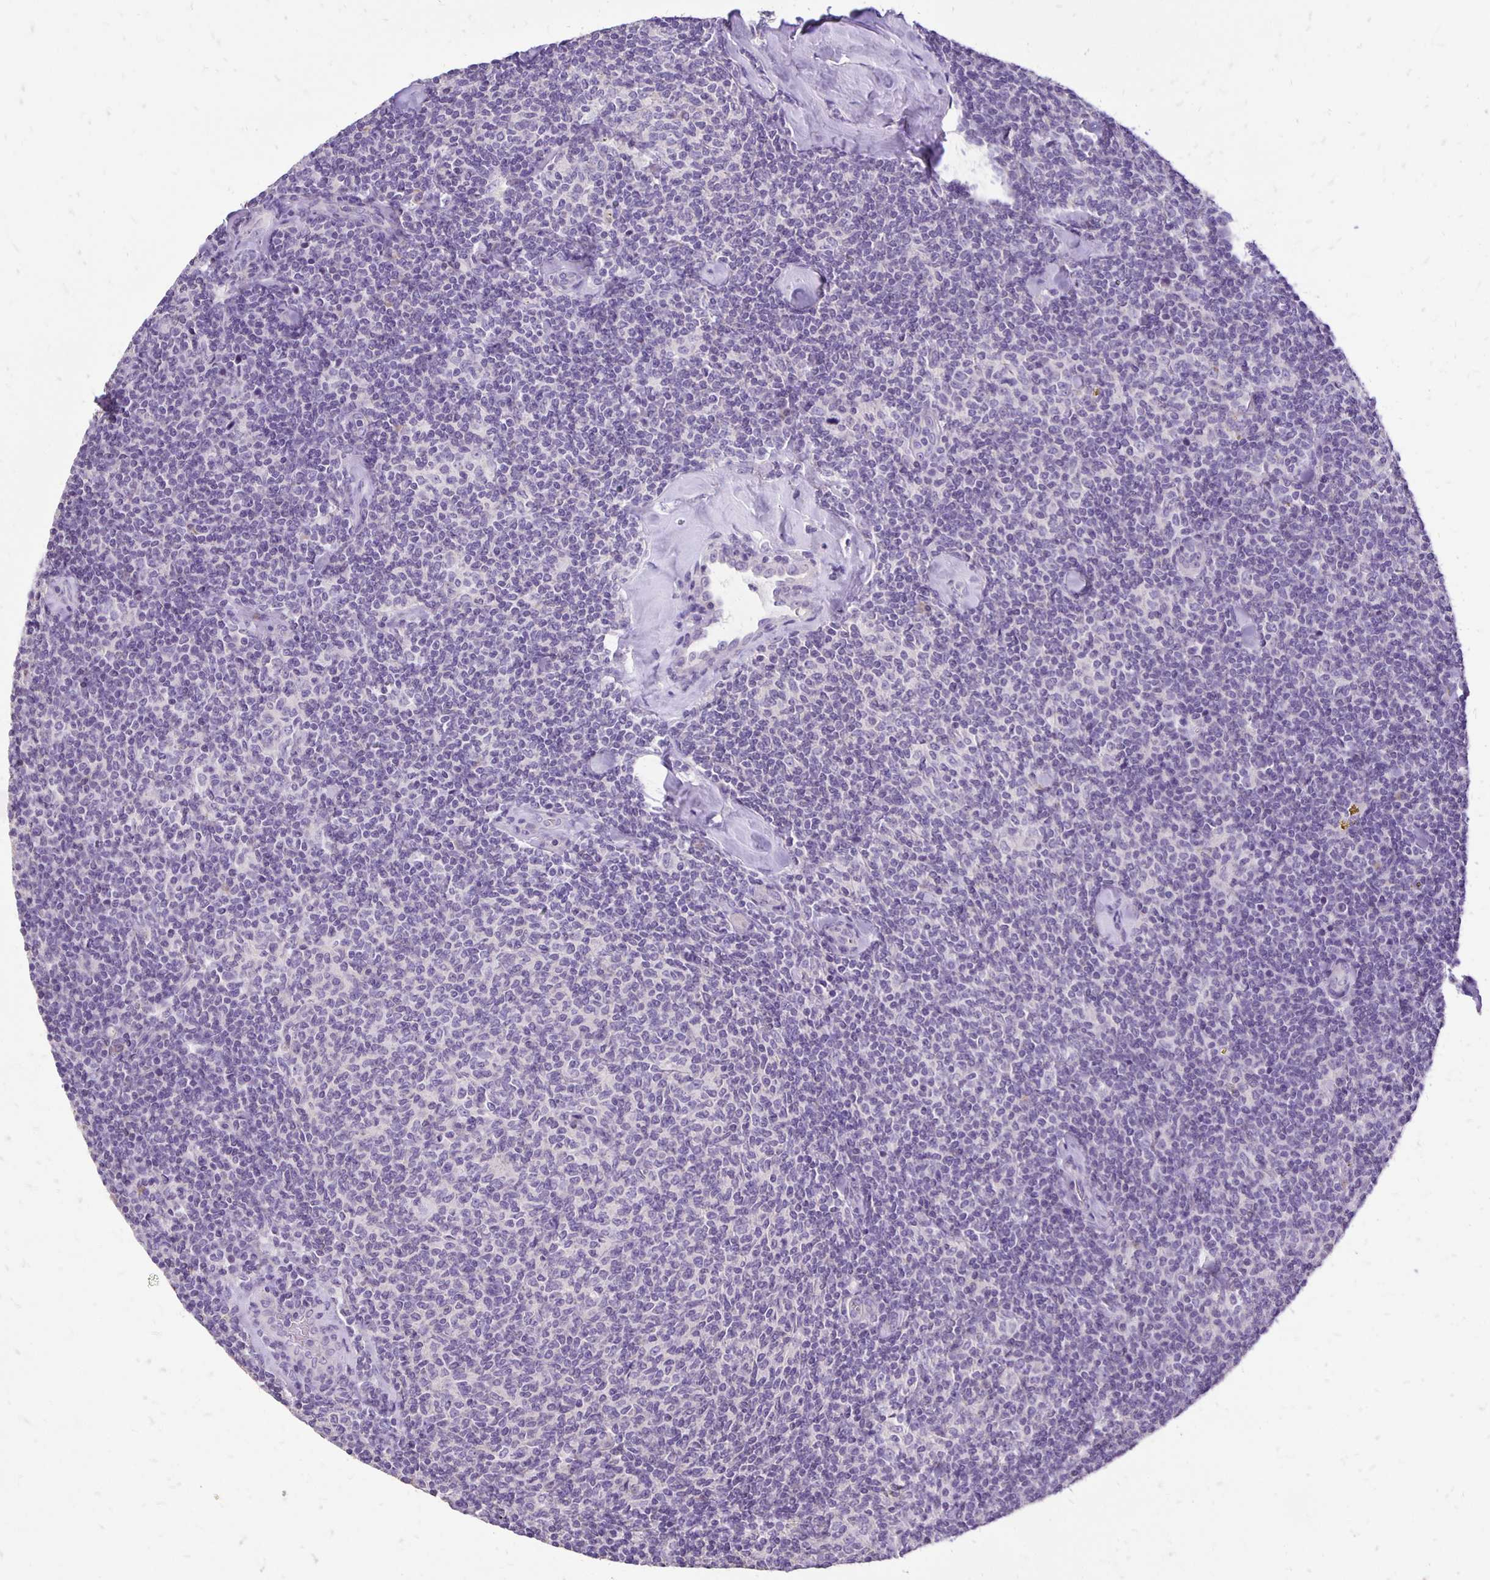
{"staining": {"intensity": "negative", "quantity": "none", "location": "none"}, "tissue": "lymphoma", "cell_type": "Tumor cells", "image_type": "cancer", "snomed": [{"axis": "morphology", "description": "Malignant lymphoma, non-Hodgkin's type, Low grade"}, {"axis": "topography", "description": "Lymph node"}], "caption": "Low-grade malignant lymphoma, non-Hodgkin's type was stained to show a protein in brown. There is no significant staining in tumor cells.", "gene": "ANKRD45", "patient": {"sex": "female", "age": 56}}